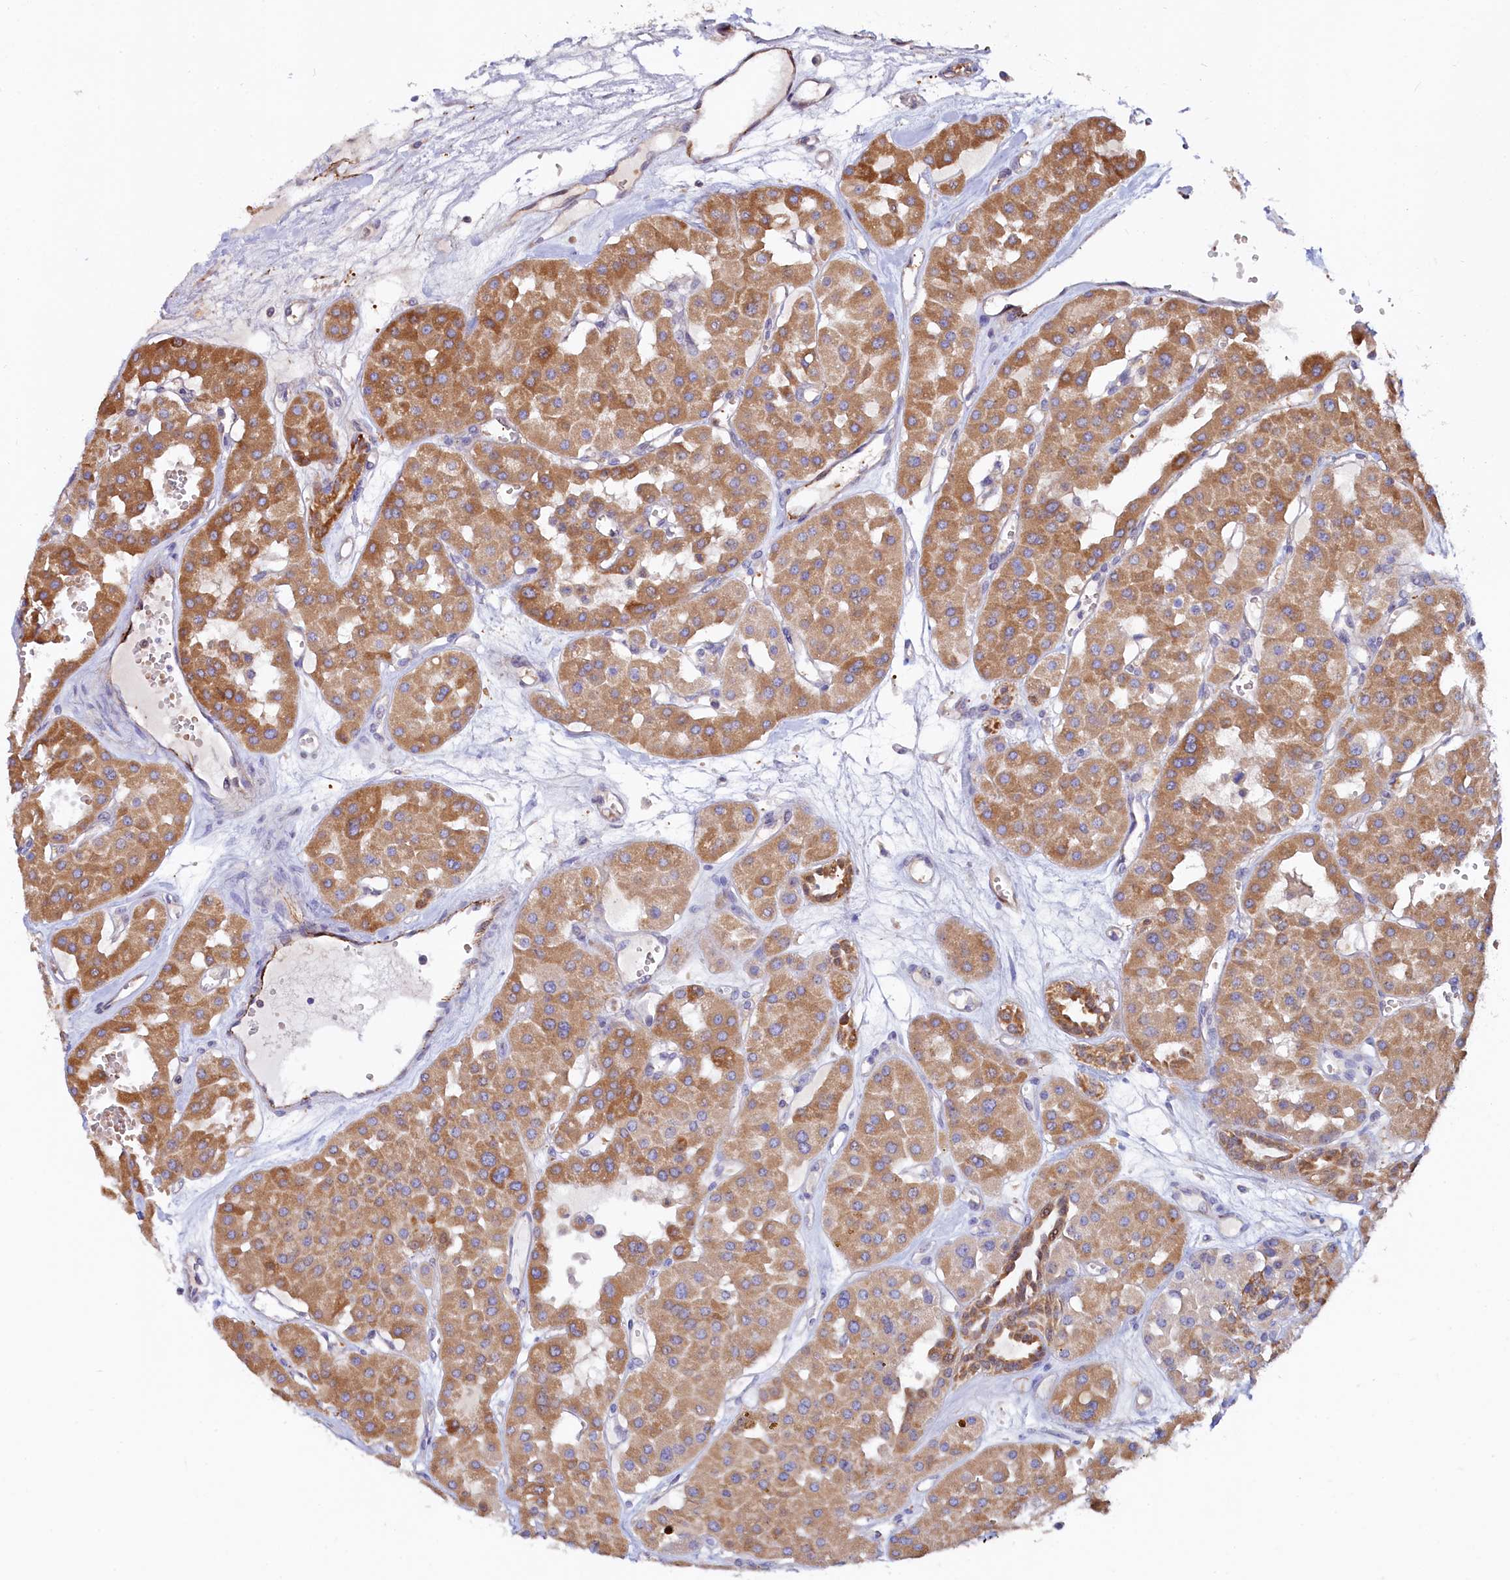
{"staining": {"intensity": "moderate", "quantity": ">75%", "location": "cytoplasmic/membranous"}, "tissue": "renal cancer", "cell_type": "Tumor cells", "image_type": "cancer", "snomed": [{"axis": "morphology", "description": "Carcinoma, NOS"}, {"axis": "topography", "description": "Kidney"}], "caption": "Protein analysis of renal cancer (carcinoma) tissue demonstrates moderate cytoplasmic/membranous expression in about >75% of tumor cells.", "gene": "ASTE1", "patient": {"sex": "female", "age": 75}}